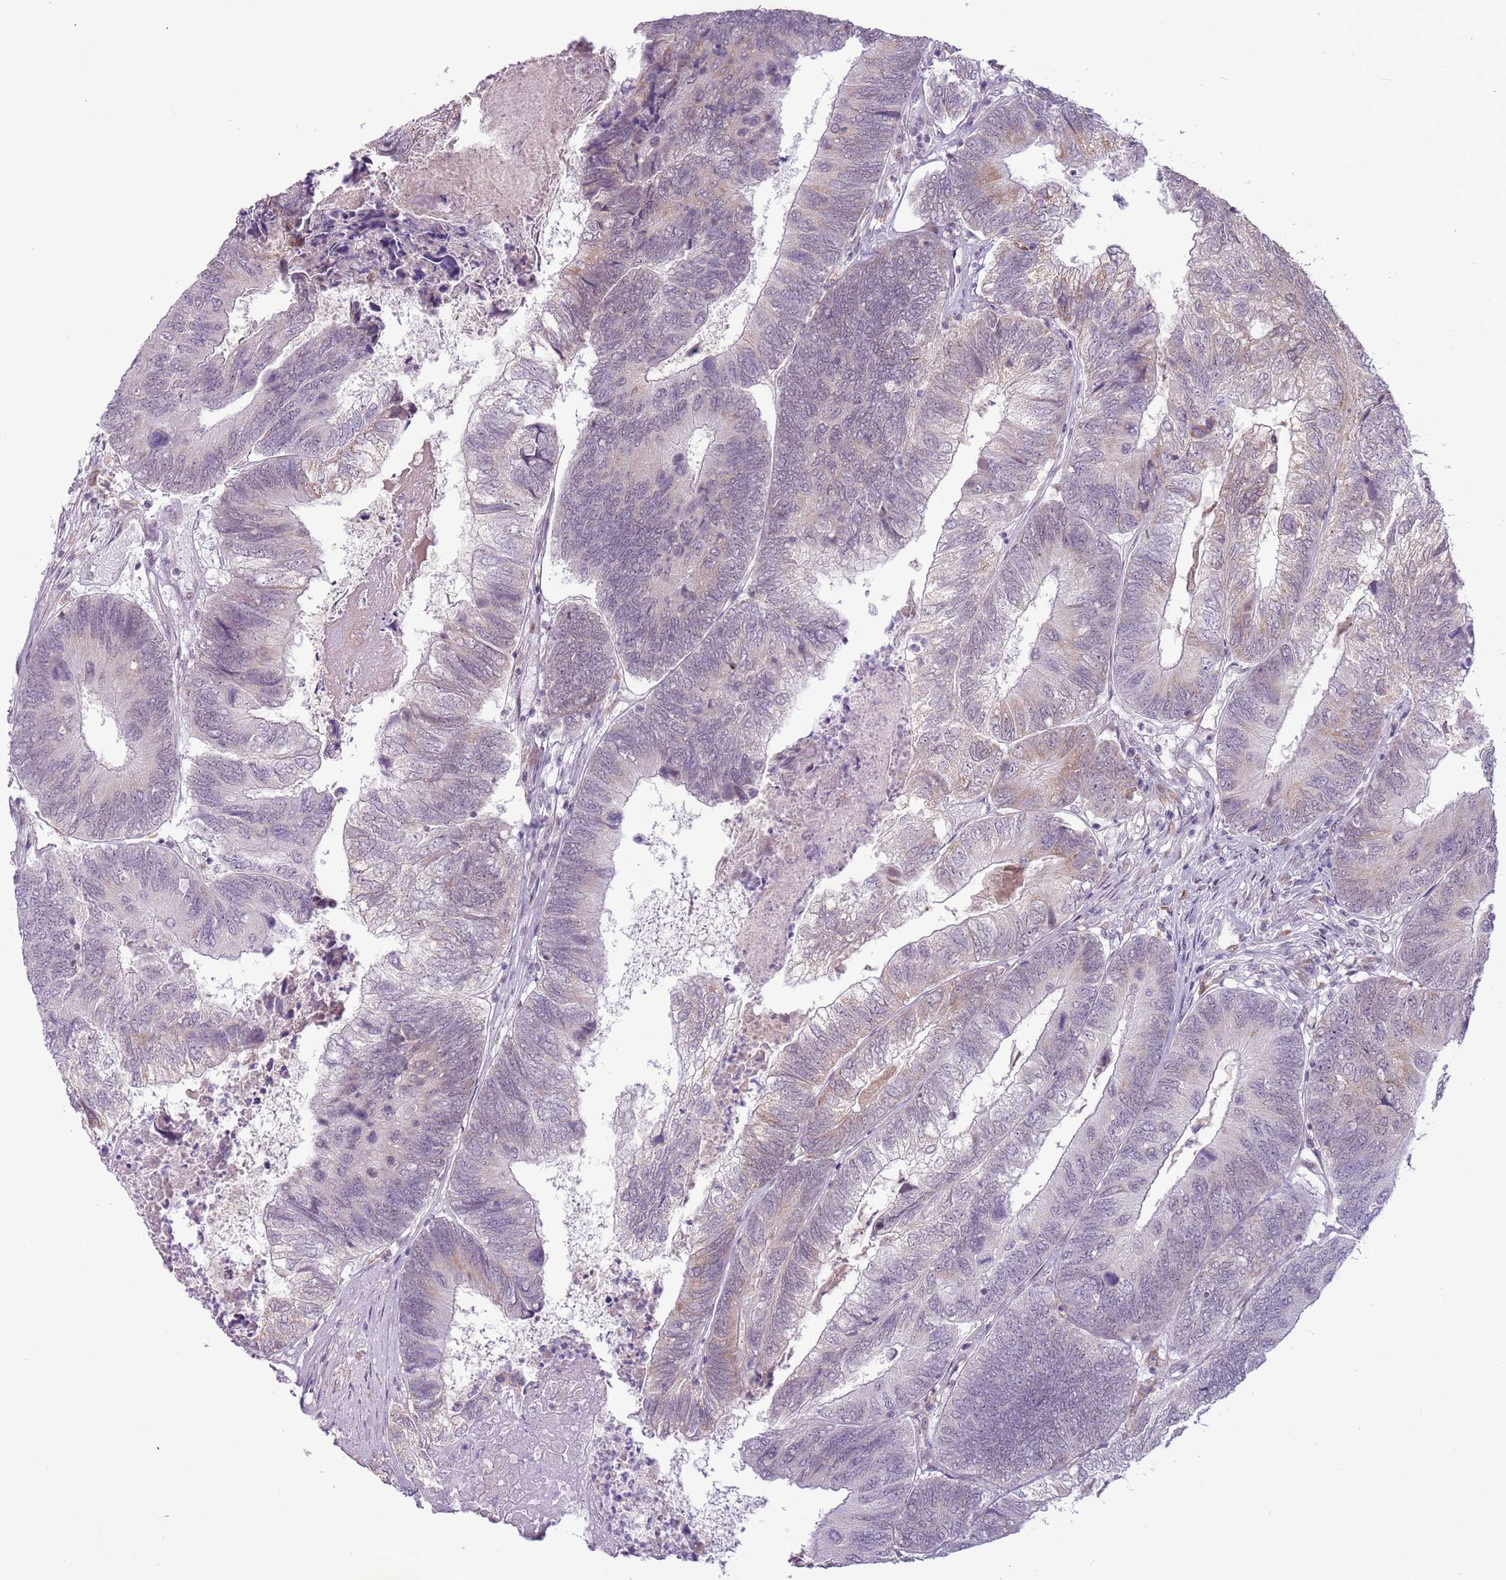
{"staining": {"intensity": "weak", "quantity": "<25%", "location": "cytoplasmic/membranous"}, "tissue": "colorectal cancer", "cell_type": "Tumor cells", "image_type": "cancer", "snomed": [{"axis": "morphology", "description": "Adenocarcinoma, NOS"}, {"axis": "topography", "description": "Colon"}], "caption": "There is no significant positivity in tumor cells of colorectal cancer (adenocarcinoma). (DAB (3,3'-diaminobenzidine) IHC with hematoxylin counter stain).", "gene": "MLLT11", "patient": {"sex": "female", "age": 67}}